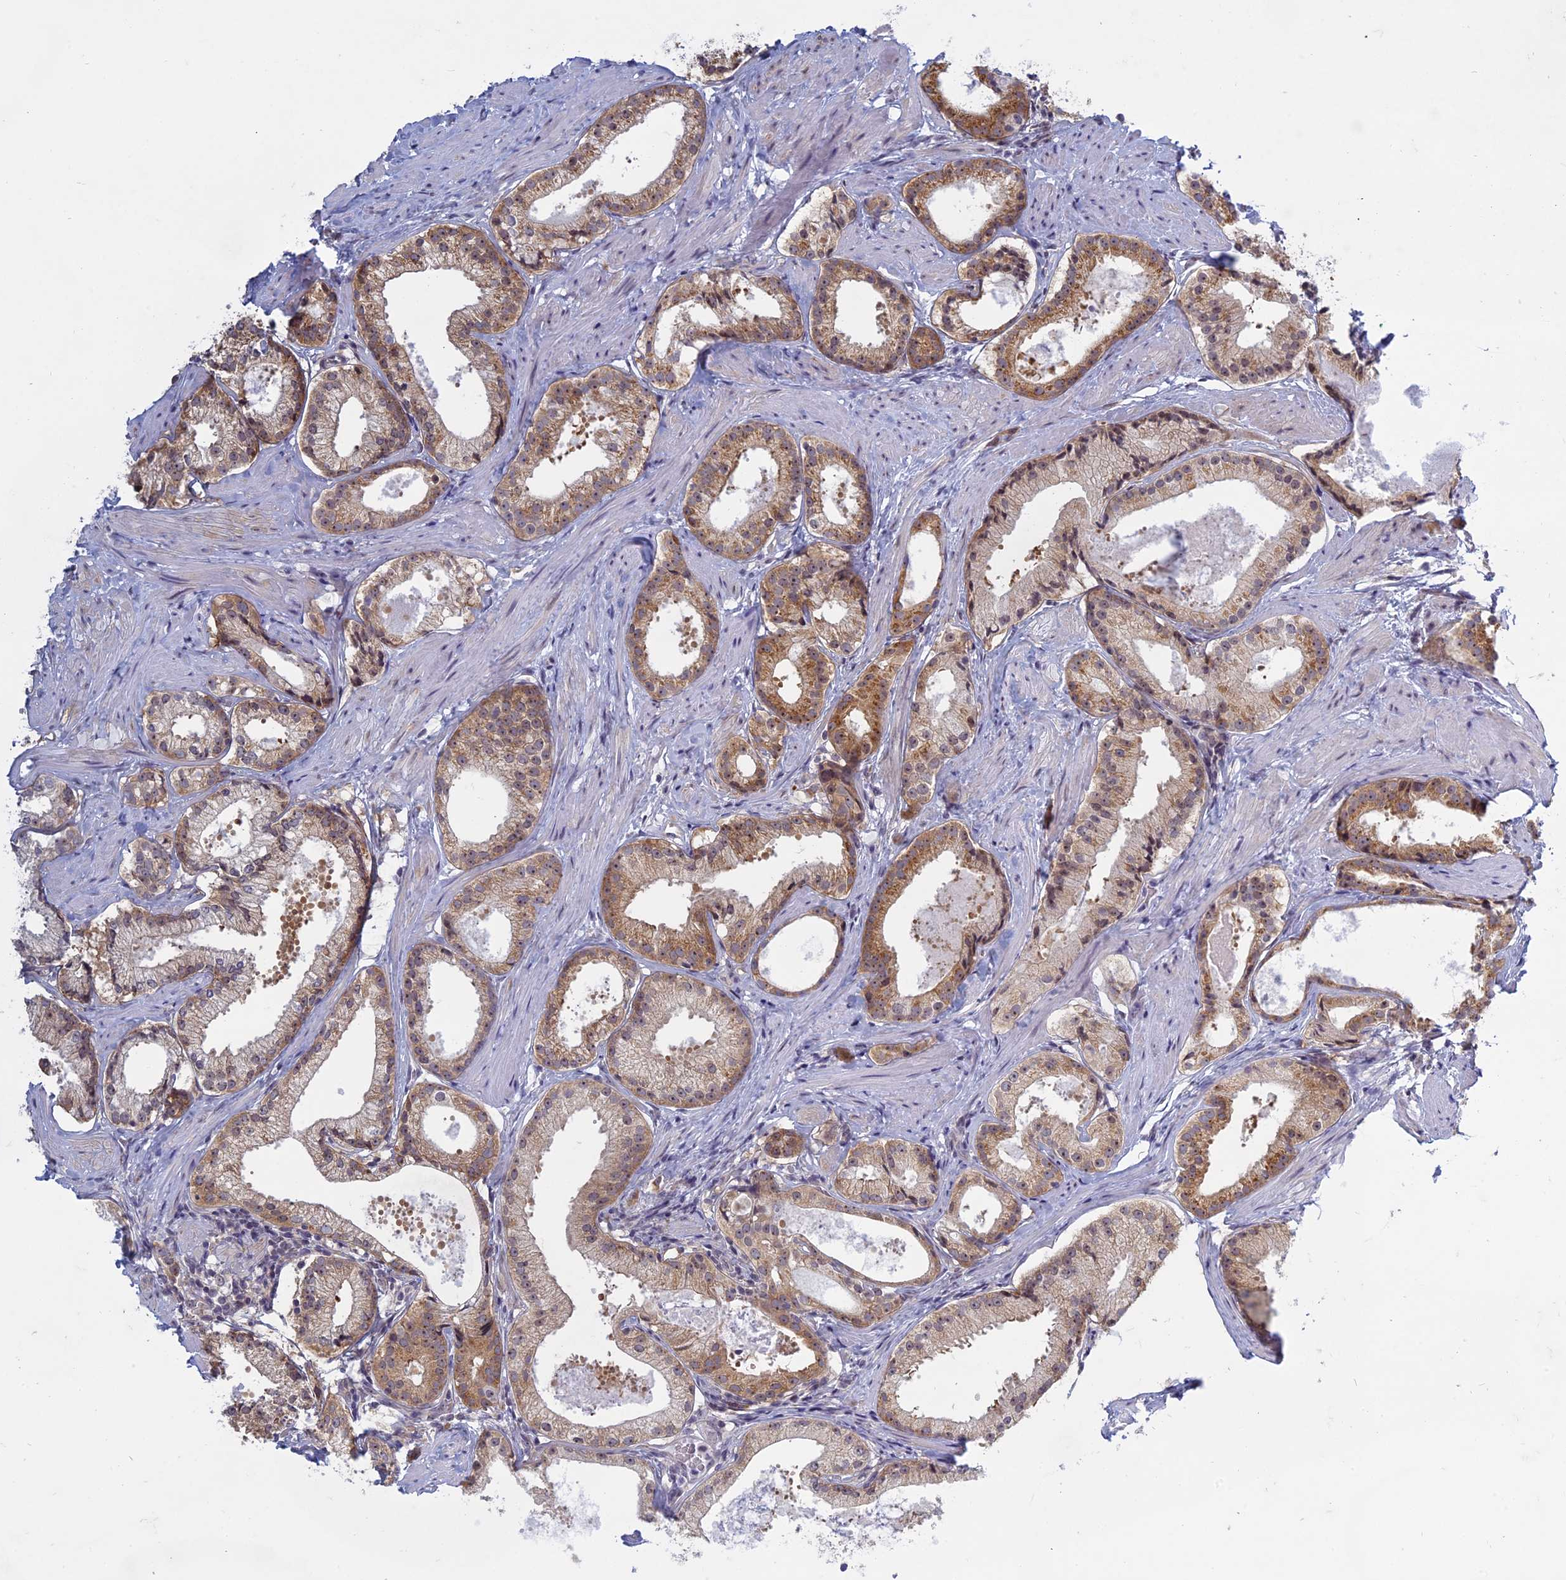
{"staining": {"intensity": "moderate", "quantity": "25%-75%", "location": "cytoplasmic/membranous"}, "tissue": "prostate cancer", "cell_type": "Tumor cells", "image_type": "cancer", "snomed": [{"axis": "morphology", "description": "Adenocarcinoma, Low grade"}, {"axis": "topography", "description": "Prostate"}], "caption": "Immunohistochemistry (IHC) (DAB) staining of human prostate low-grade adenocarcinoma exhibits moderate cytoplasmic/membranous protein staining in about 25%-75% of tumor cells.", "gene": "RPS19BP1", "patient": {"sex": "male", "age": 57}}